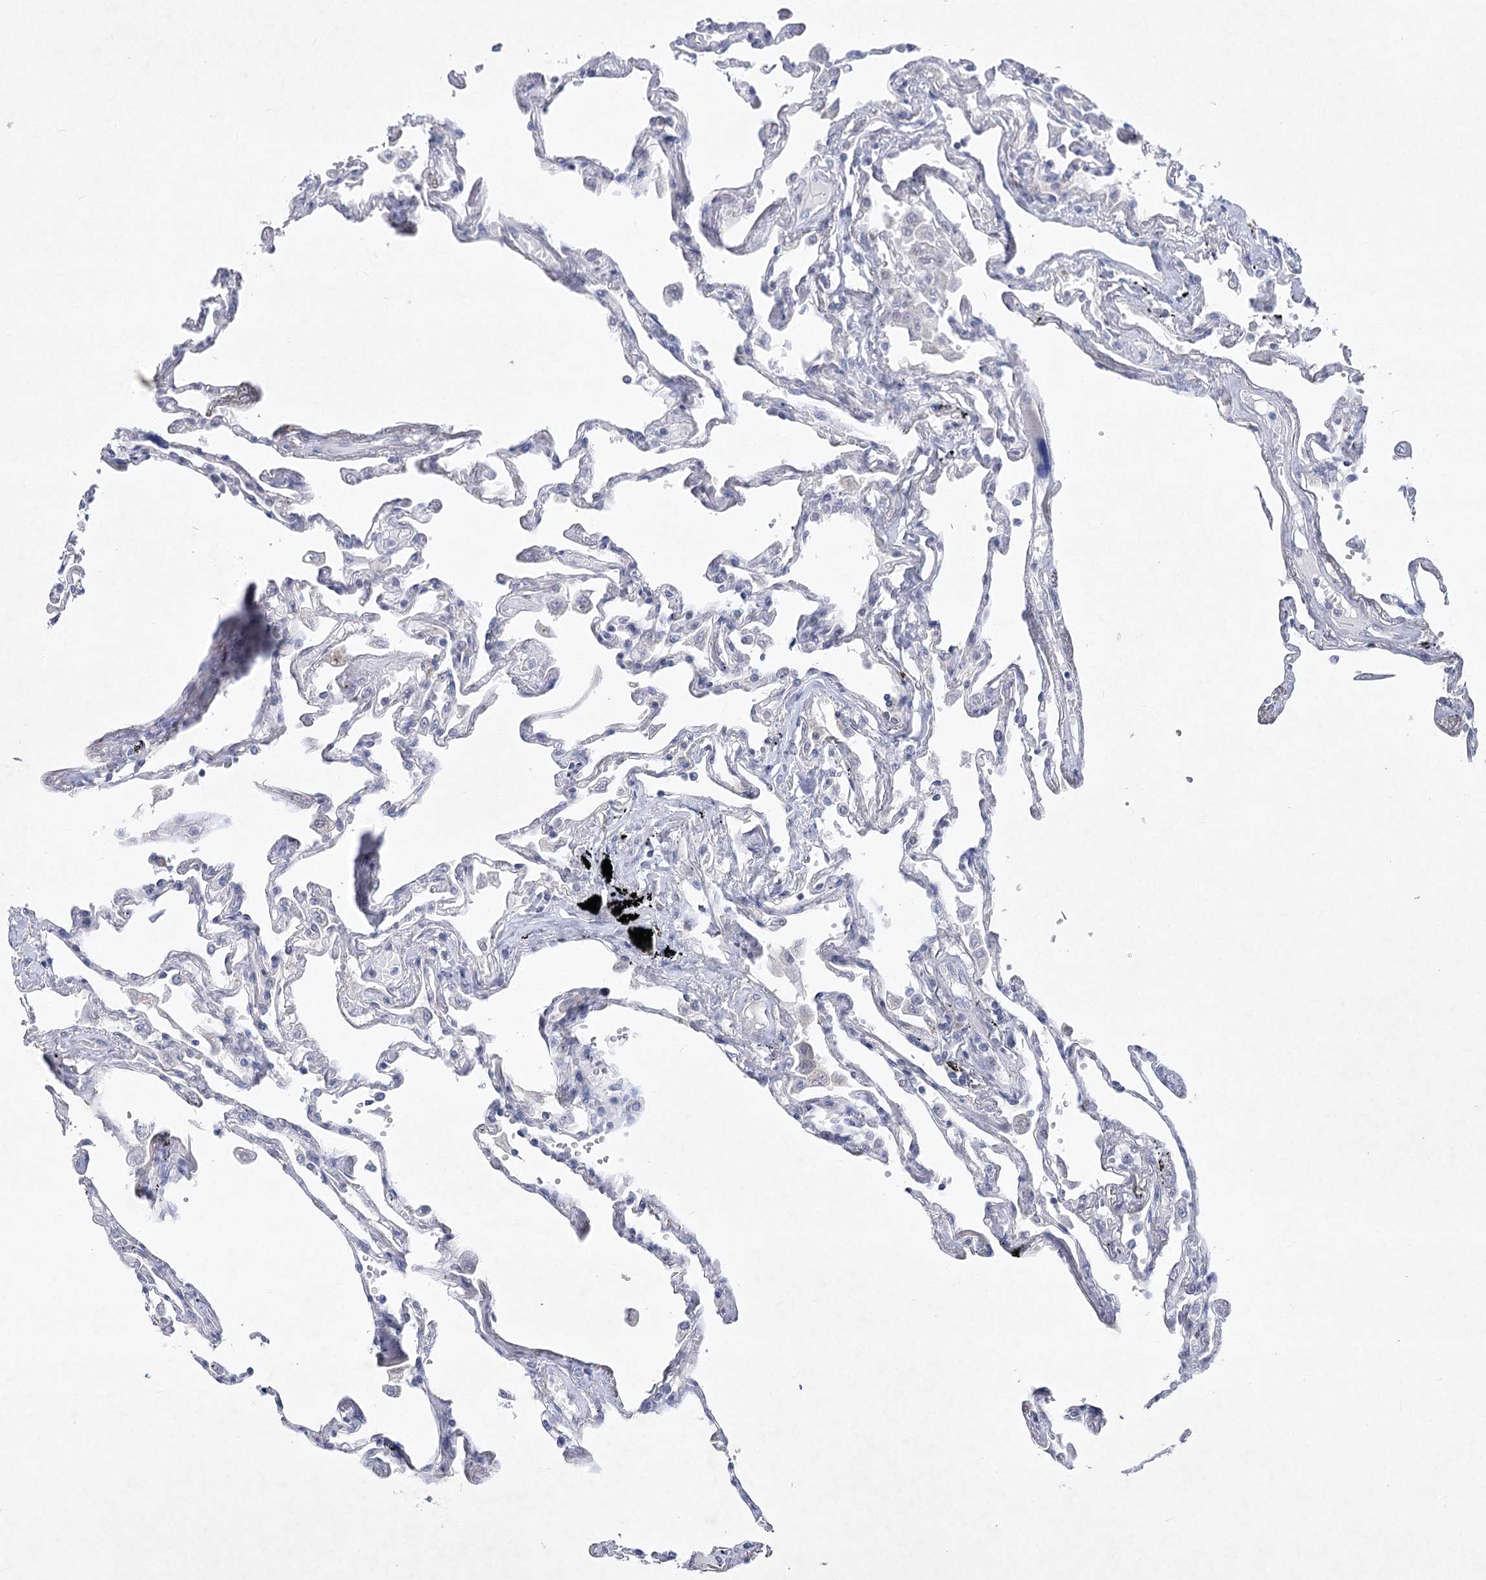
{"staining": {"intensity": "negative", "quantity": "none", "location": "none"}, "tissue": "lung", "cell_type": "Alveolar cells", "image_type": "normal", "snomed": [{"axis": "morphology", "description": "Normal tissue, NOS"}, {"axis": "topography", "description": "Lung"}], "caption": "DAB (3,3'-diaminobenzidine) immunohistochemical staining of benign human lung shows no significant expression in alveolar cells.", "gene": "ENSG00000275740", "patient": {"sex": "female", "age": 67}}